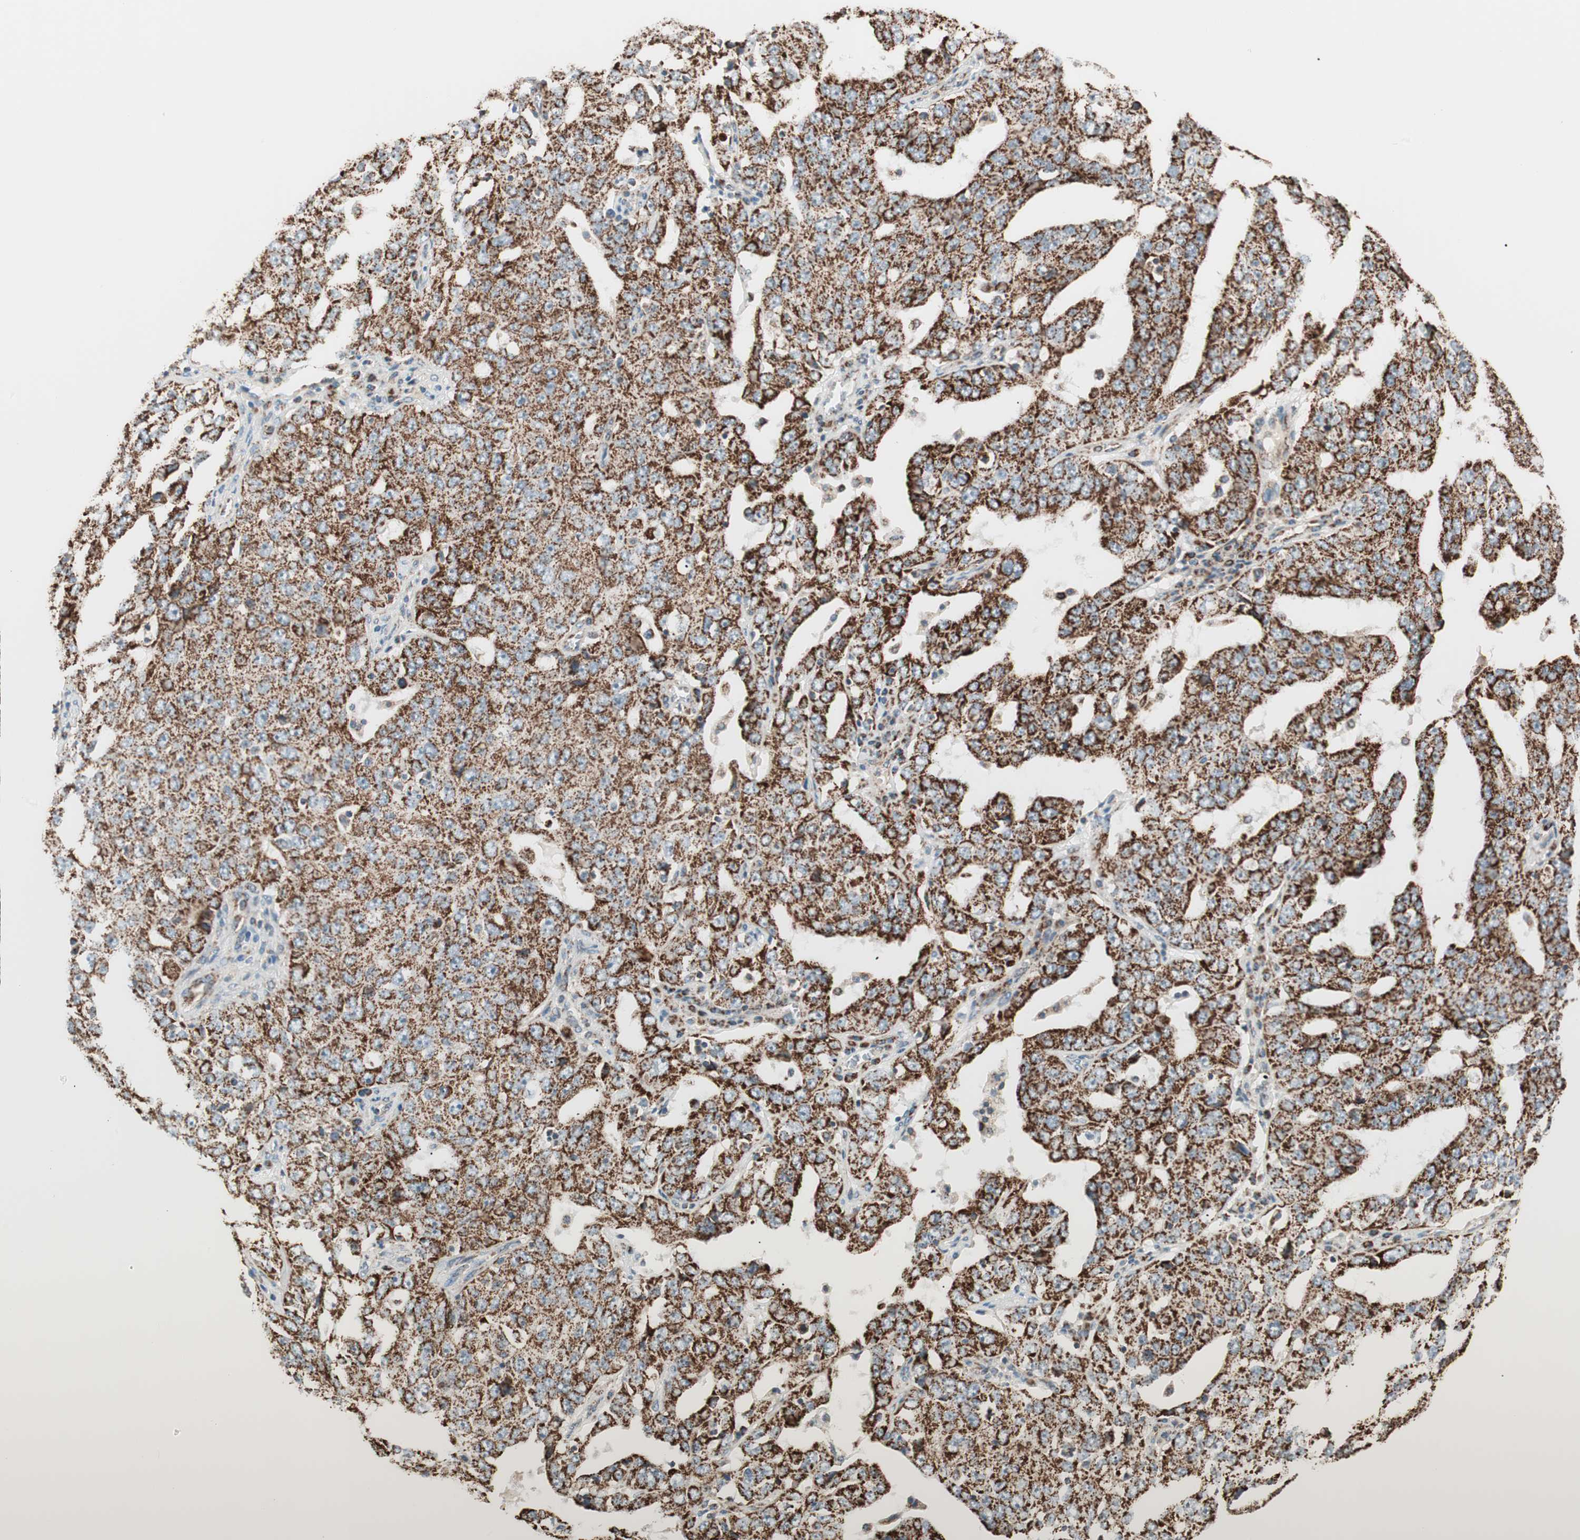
{"staining": {"intensity": "strong", "quantity": ">75%", "location": "cytoplasmic/membranous"}, "tissue": "ovarian cancer", "cell_type": "Tumor cells", "image_type": "cancer", "snomed": [{"axis": "morphology", "description": "Carcinoma, endometroid"}, {"axis": "topography", "description": "Ovary"}], "caption": "The photomicrograph shows staining of ovarian cancer, revealing strong cytoplasmic/membranous protein expression (brown color) within tumor cells. Nuclei are stained in blue.", "gene": "TOMM22", "patient": {"sex": "female", "age": 62}}